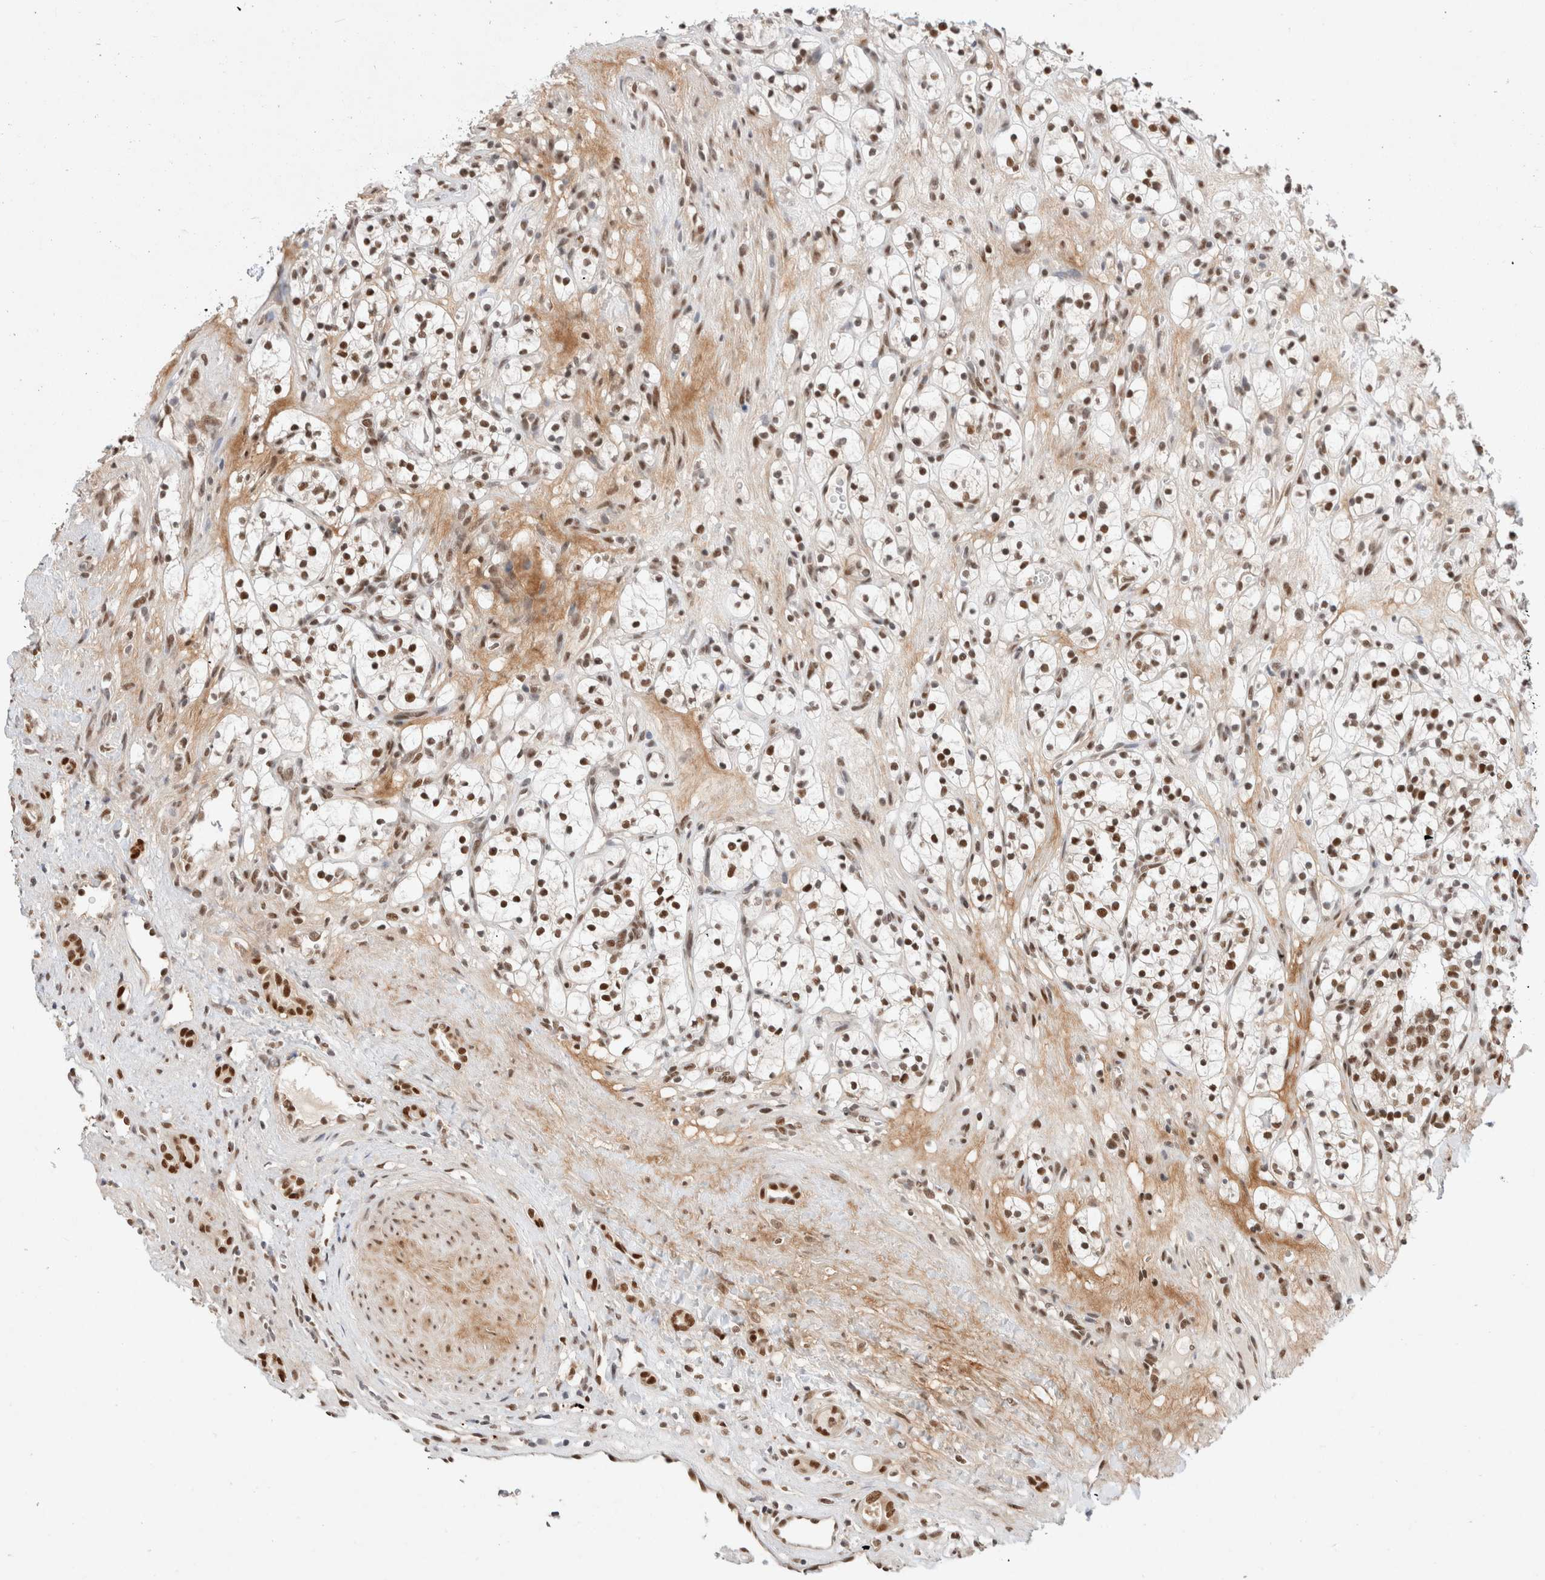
{"staining": {"intensity": "strong", "quantity": ">75%", "location": "nuclear"}, "tissue": "renal cancer", "cell_type": "Tumor cells", "image_type": "cancer", "snomed": [{"axis": "morphology", "description": "Adenocarcinoma, NOS"}, {"axis": "topography", "description": "Kidney"}], "caption": "Adenocarcinoma (renal) stained with IHC demonstrates strong nuclear staining in approximately >75% of tumor cells. (Brightfield microscopy of DAB IHC at high magnification).", "gene": "GTF2I", "patient": {"sex": "female", "age": 57}}